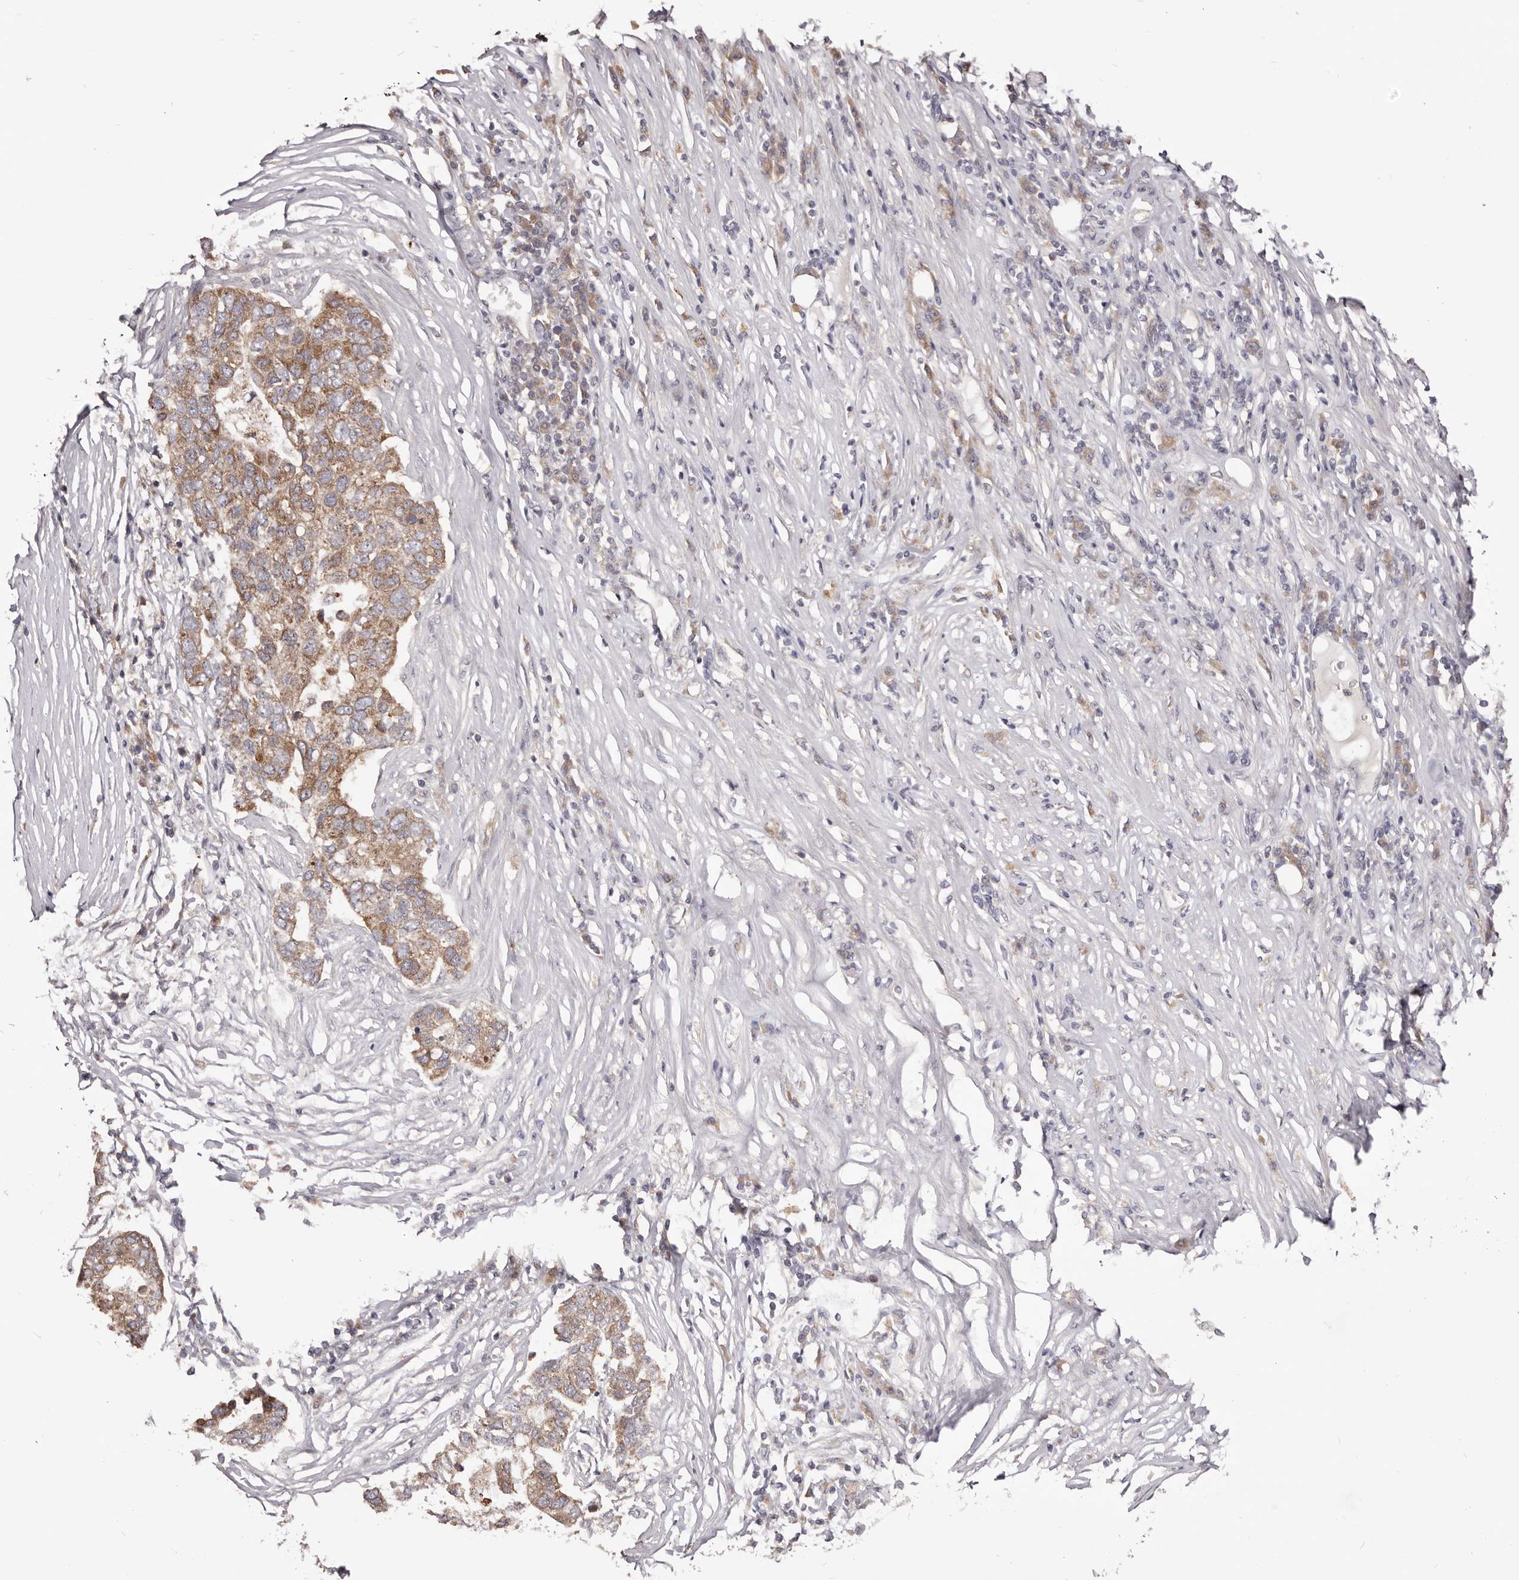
{"staining": {"intensity": "moderate", "quantity": ">75%", "location": "cytoplasmic/membranous"}, "tissue": "pancreatic cancer", "cell_type": "Tumor cells", "image_type": "cancer", "snomed": [{"axis": "morphology", "description": "Adenocarcinoma, NOS"}, {"axis": "topography", "description": "Pancreas"}], "caption": "Tumor cells exhibit moderate cytoplasmic/membranous positivity in approximately >75% of cells in pancreatic cancer. (Stains: DAB in brown, nuclei in blue, Microscopy: brightfield microscopy at high magnification).", "gene": "MDP1", "patient": {"sex": "female", "age": 61}}